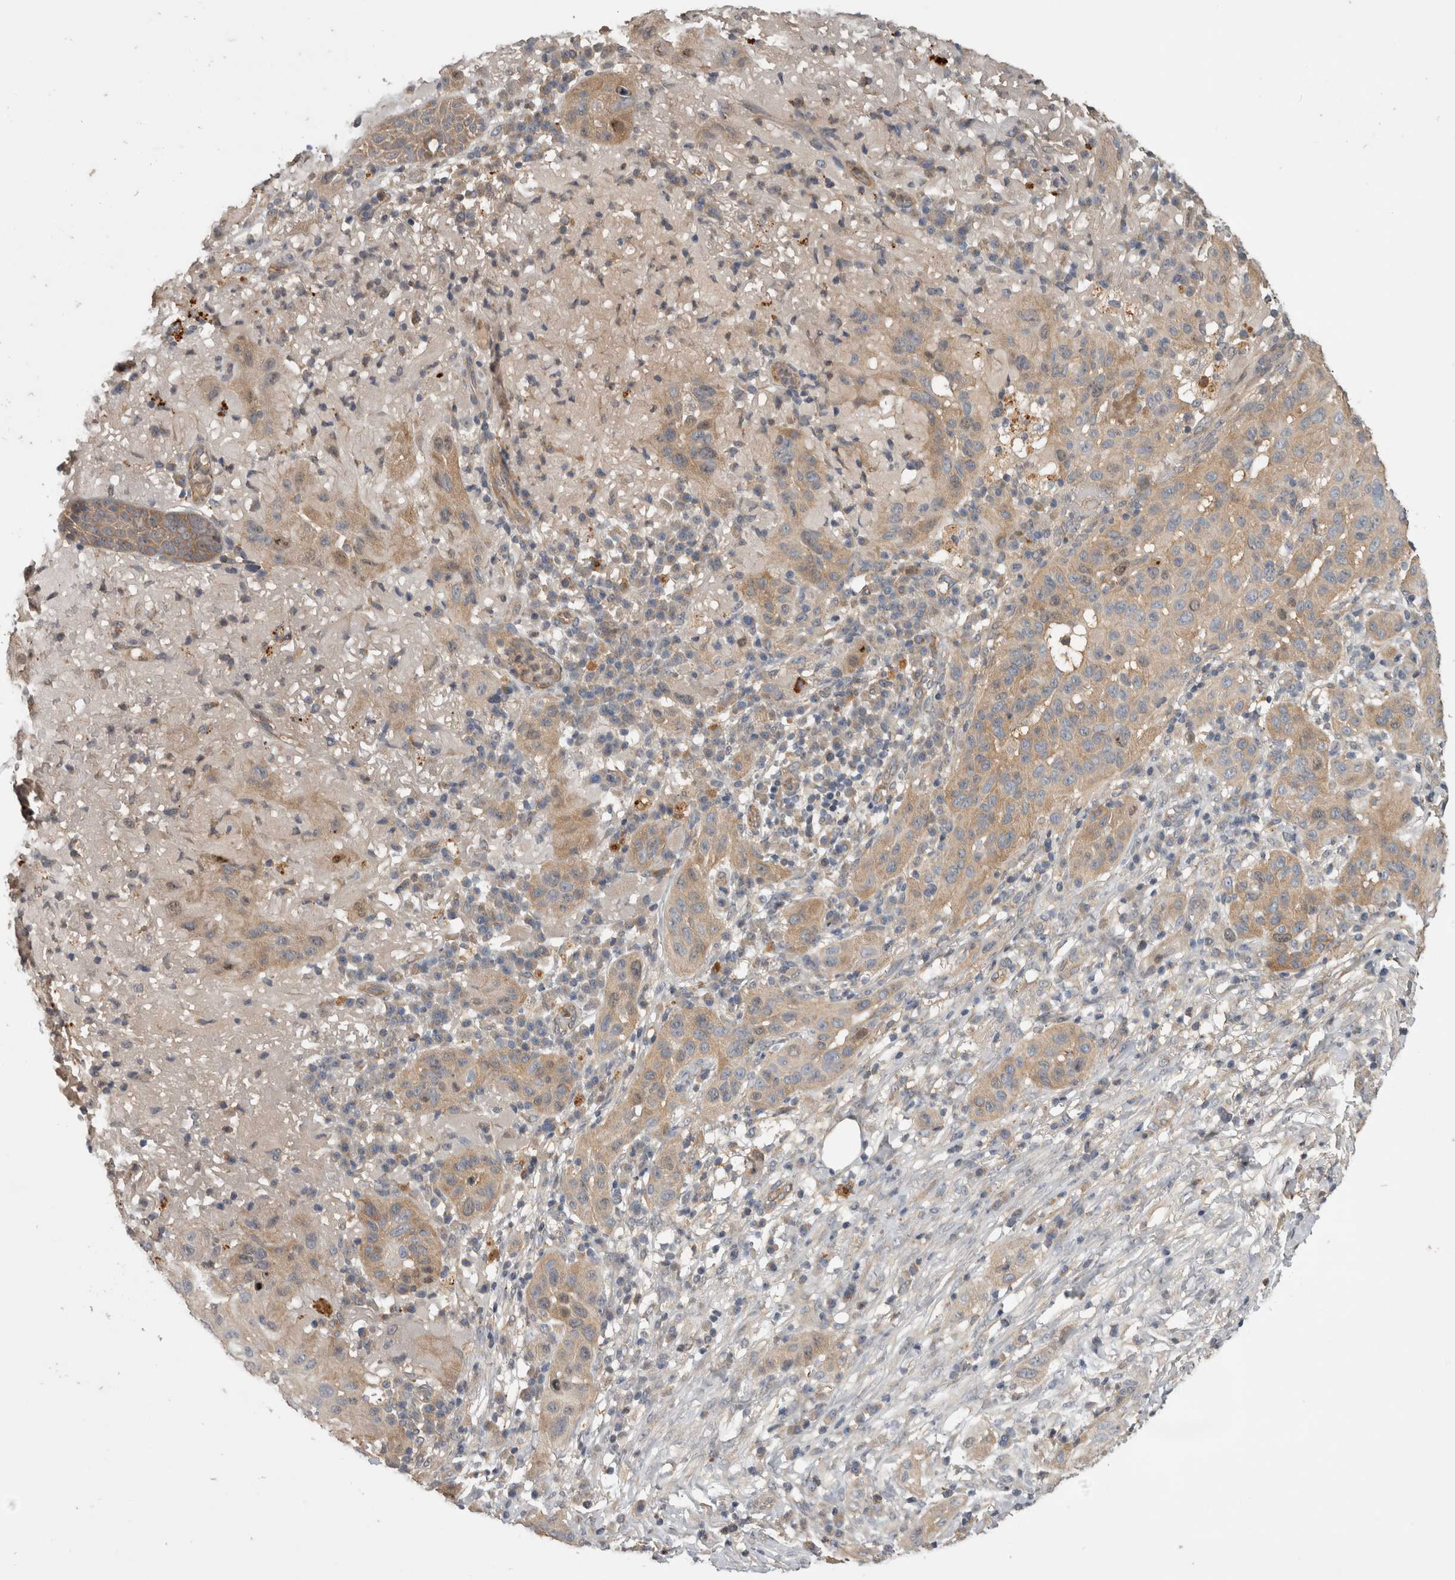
{"staining": {"intensity": "weak", "quantity": "25%-75%", "location": "cytoplasmic/membranous"}, "tissue": "skin cancer", "cell_type": "Tumor cells", "image_type": "cancer", "snomed": [{"axis": "morphology", "description": "Normal tissue, NOS"}, {"axis": "morphology", "description": "Squamous cell carcinoma, NOS"}, {"axis": "topography", "description": "Skin"}], "caption": "Squamous cell carcinoma (skin) stained with a brown dye reveals weak cytoplasmic/membranous positive positivity in about 25%-75% of tumor cells.", "gene": "TRMT61B", "patient": {"sex": "female", "age": 96}}